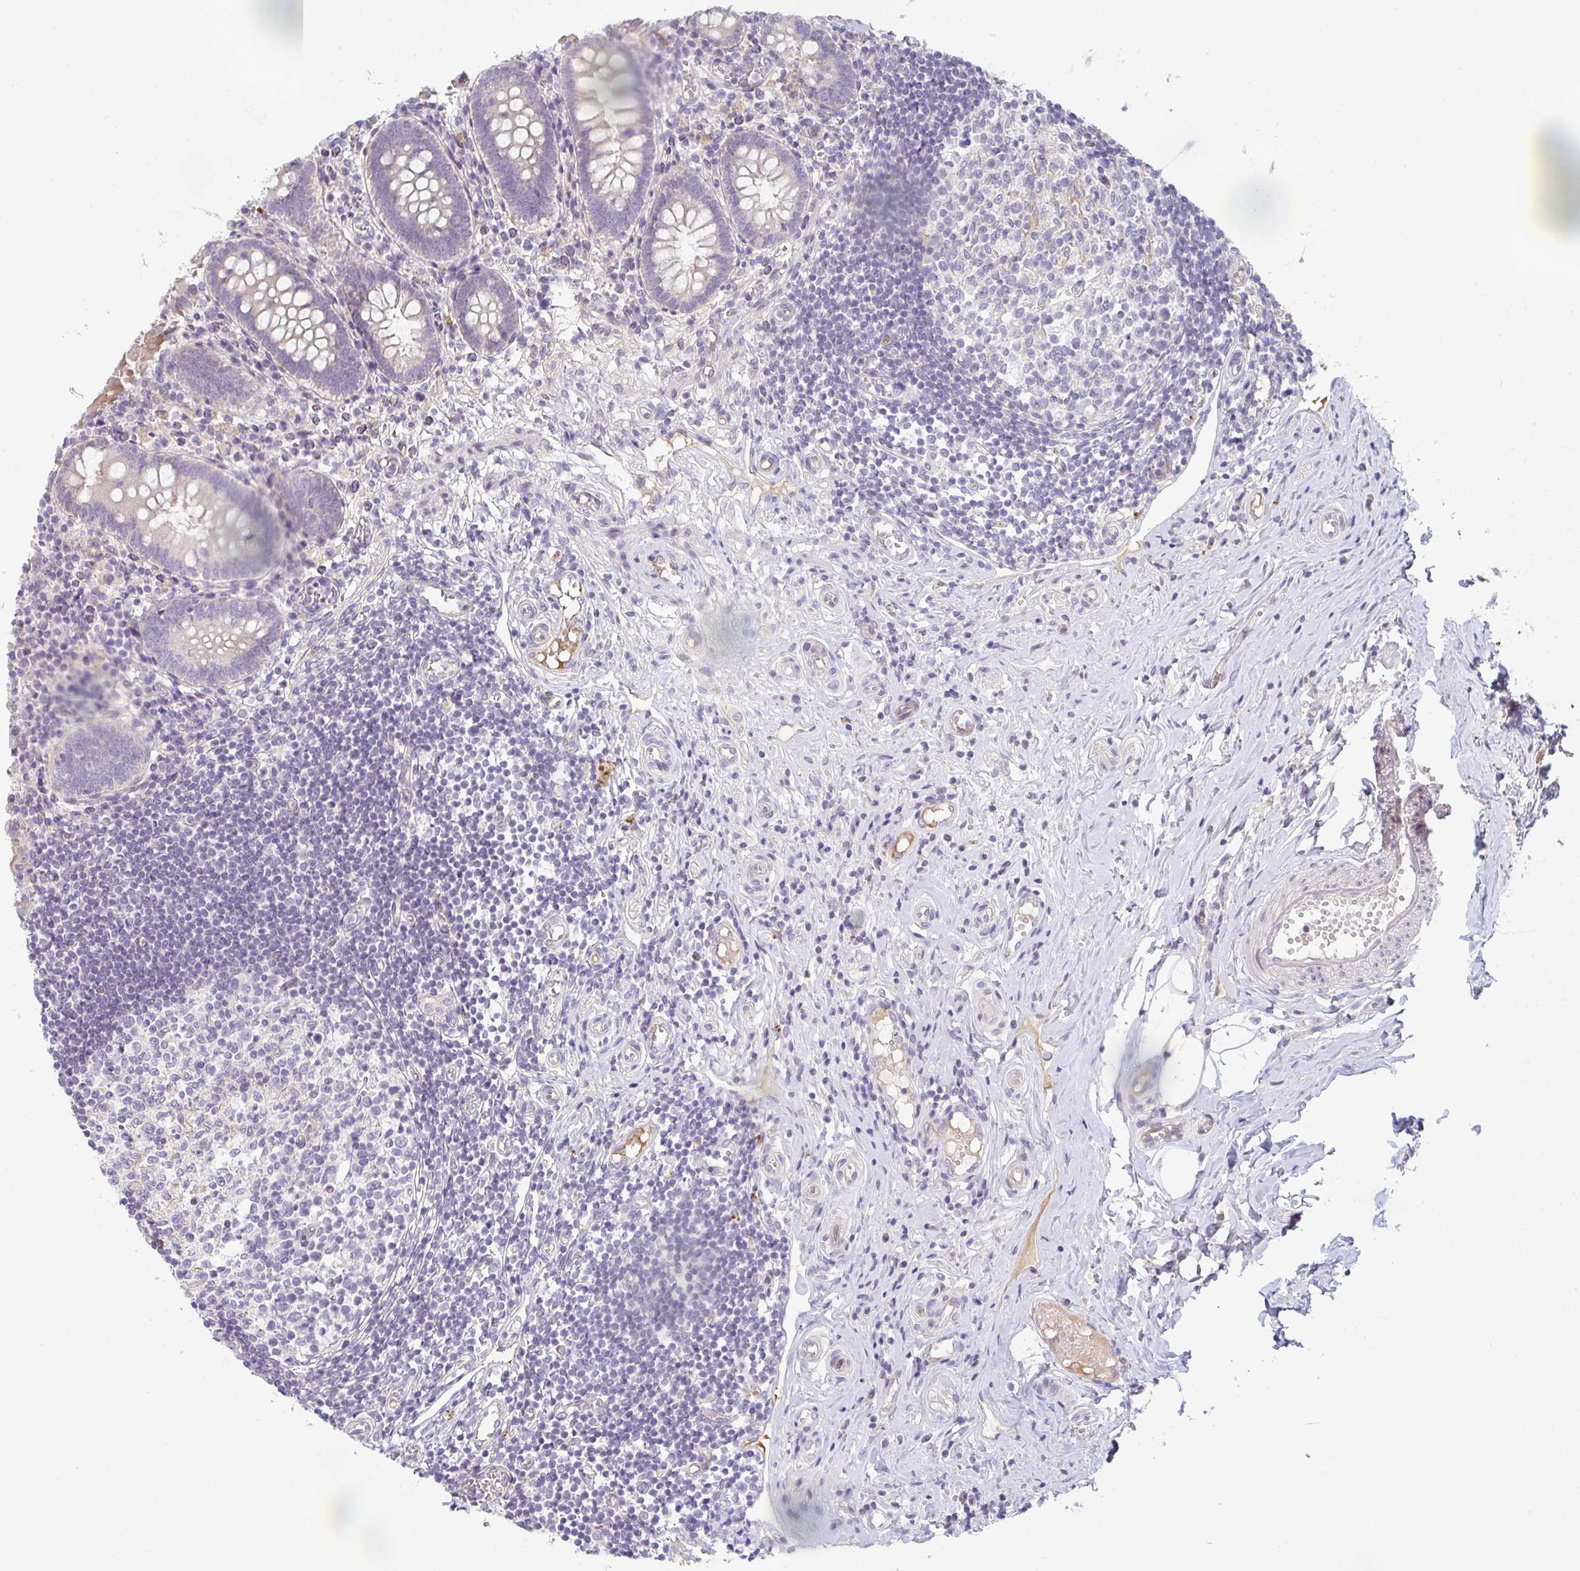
{"staining": {"intensity": "moderate", "quantity": ">75%", "location": "cytoplasmic/membranous"}, "tissue": "appendix", "cell_type": "Glandular cells", "image_type": "normal", "snomed": [{"axis": "morphology", "description": "Normal tissue, NOS"}, {"axis": "topography", "description": "Appendix"}], "caption": "This is a histology image of immunohistochemistry (IHC) staining of unremarkable appendix, which shows moderate staining in the cytoplasmic/membranous of glandular cells.", "gene": "TNFRSF10A", "patient": {"sex": "female", "age": 17}}